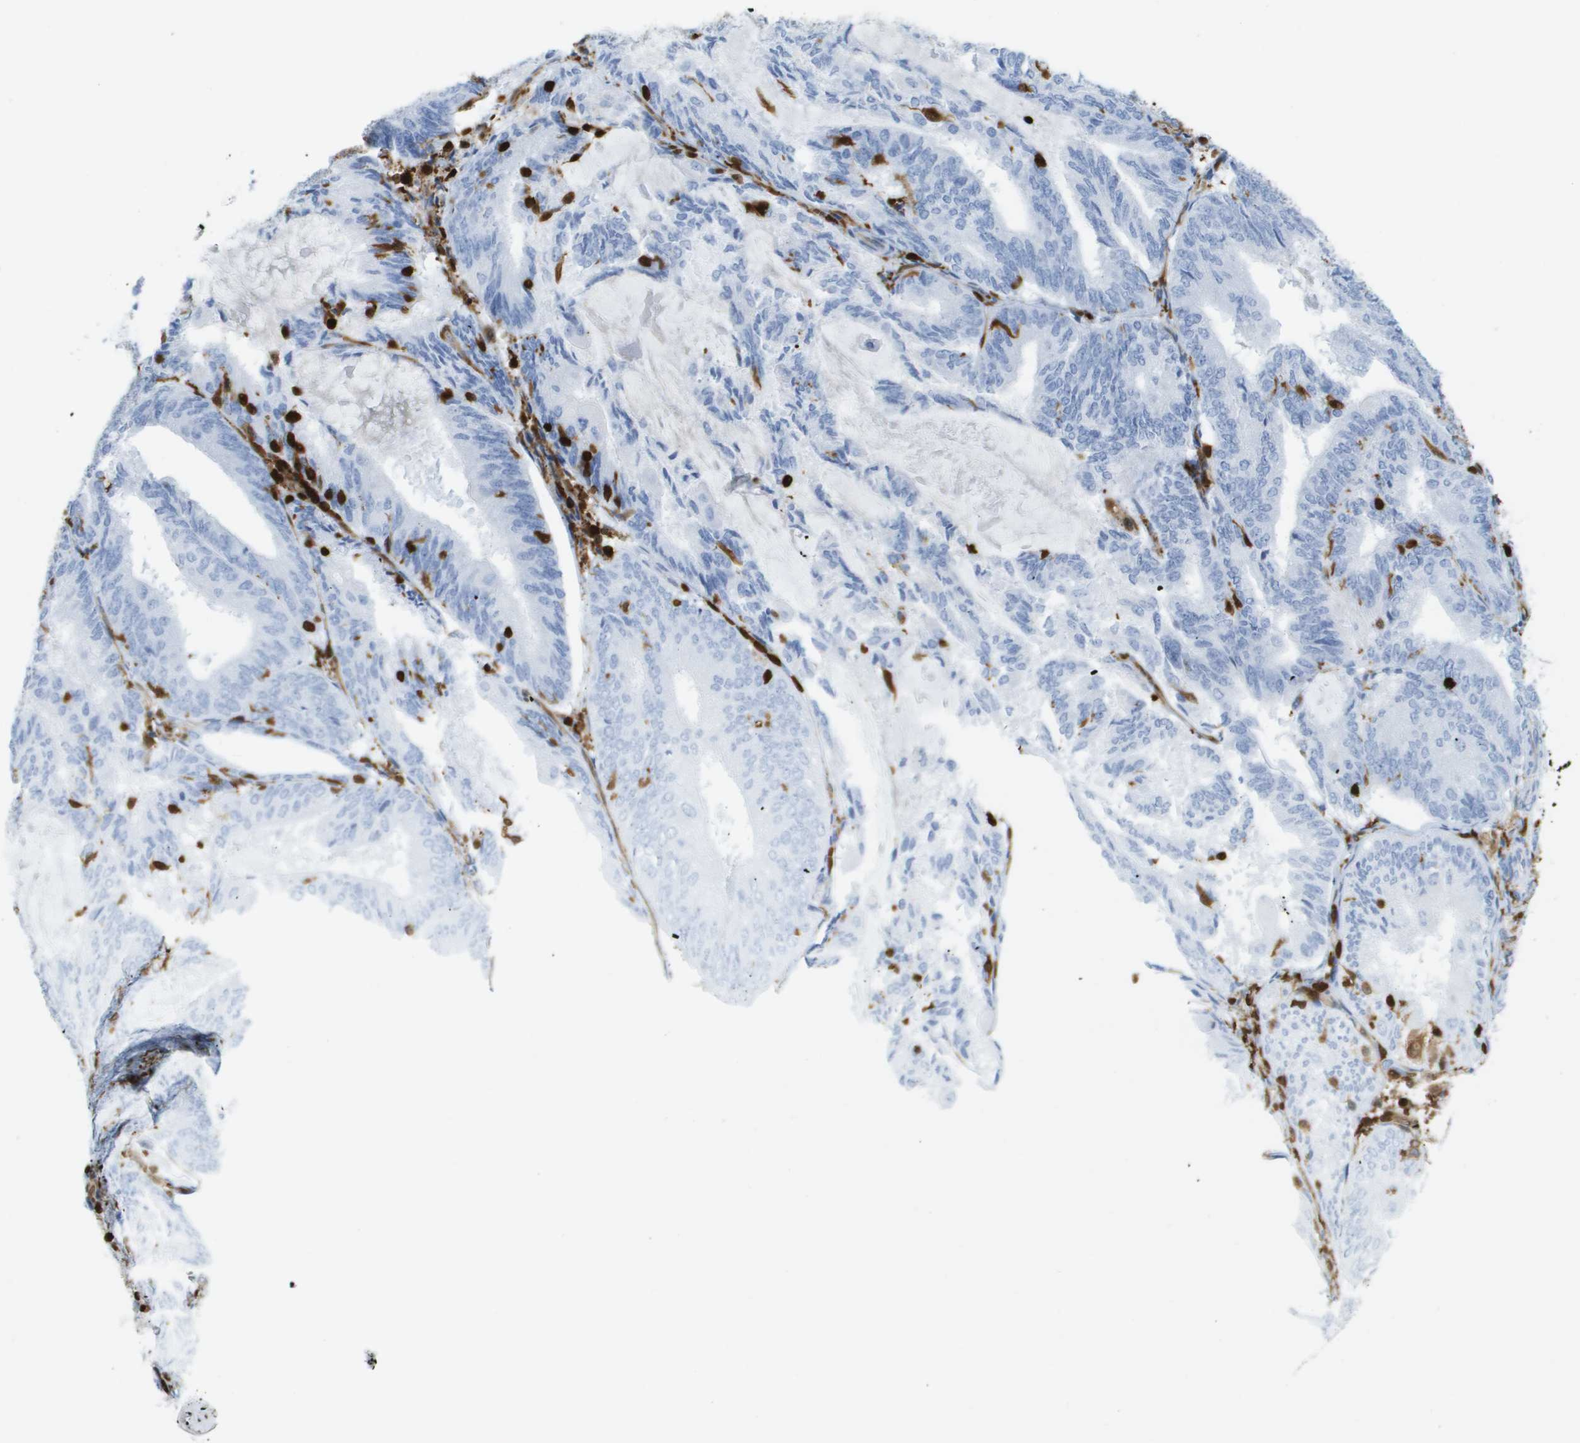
{"staining": {"intensity": "negative", "quantity": "none", "location": "none"}, "tissue": "endometrial cancer", "cell_type": "Tumor cells", "image_type": "cancer", "snomed": [{"axis": "morphology", "description": "Adenocarcinoma, NOS"}, {"axis": "topography", "description": "Endometrium"}], "caption": "This is an immunohistochemistry histopathology image of human endometrial cancer (adenocarcinoma). There is no staining in tumor cells.", "gene": "DOCK5", "patient": {"sex": "female", "age": 81}}